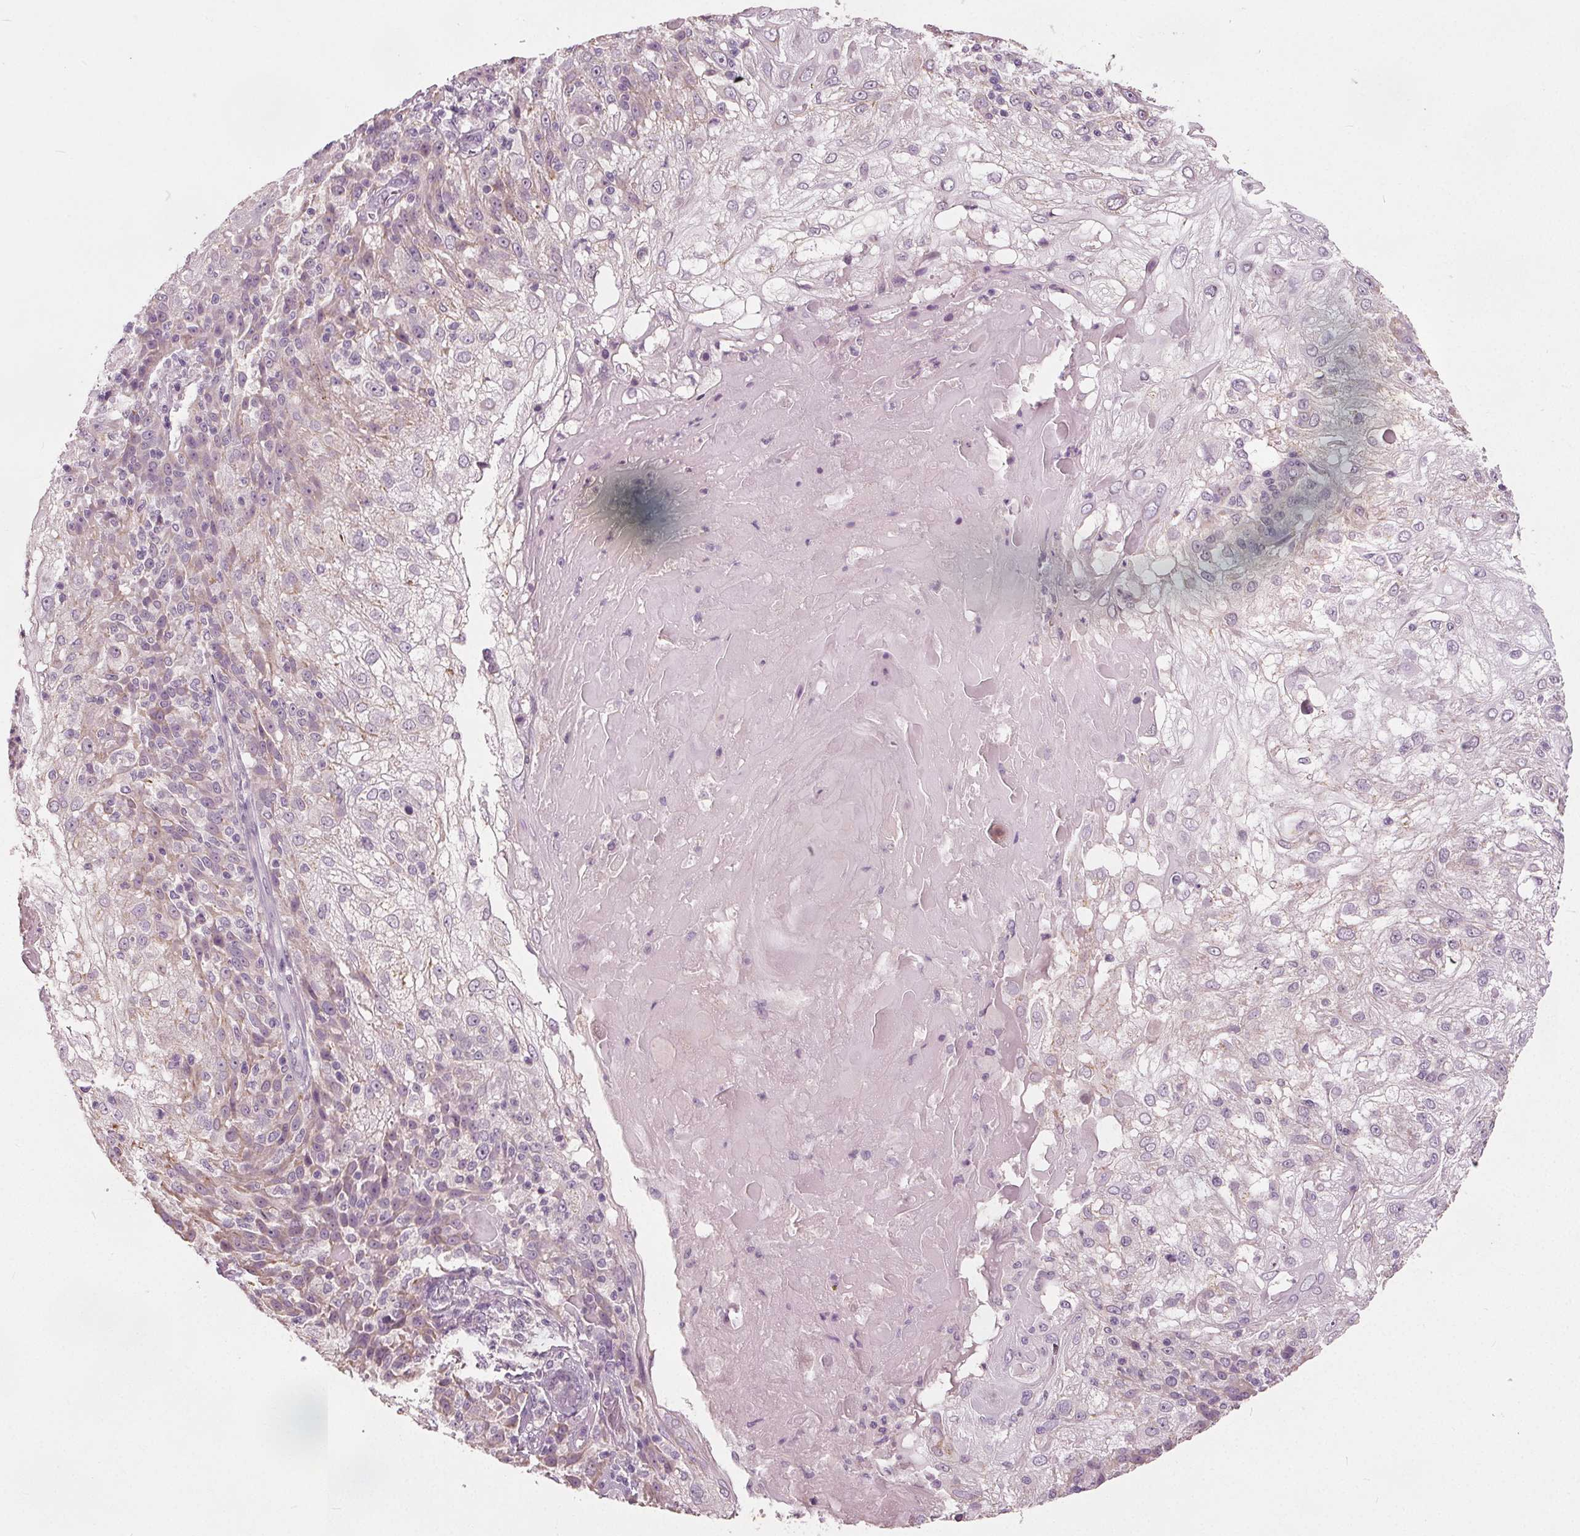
{"staining": {"intensity": "negative", "quantity": "none", "location": "none"}, "tissue": "skin cancer", "cell_type": "Tumor cells", "image_type": "cancer", "snomed": [{"axis": "morphology", "description": "Normal tissue, NOS"}, {"axis": "morphology", "description": "Squamous cell carcinoma, NOS"}, {"axis": "topography", "description": "Skin"}], "caption": "DAB immunohistochemical staining of skin squamous cell carcinoma displays no significant expression in tumor cells.", "gene": "TKFC", "patient": {"sex": "female", "age": 83}}